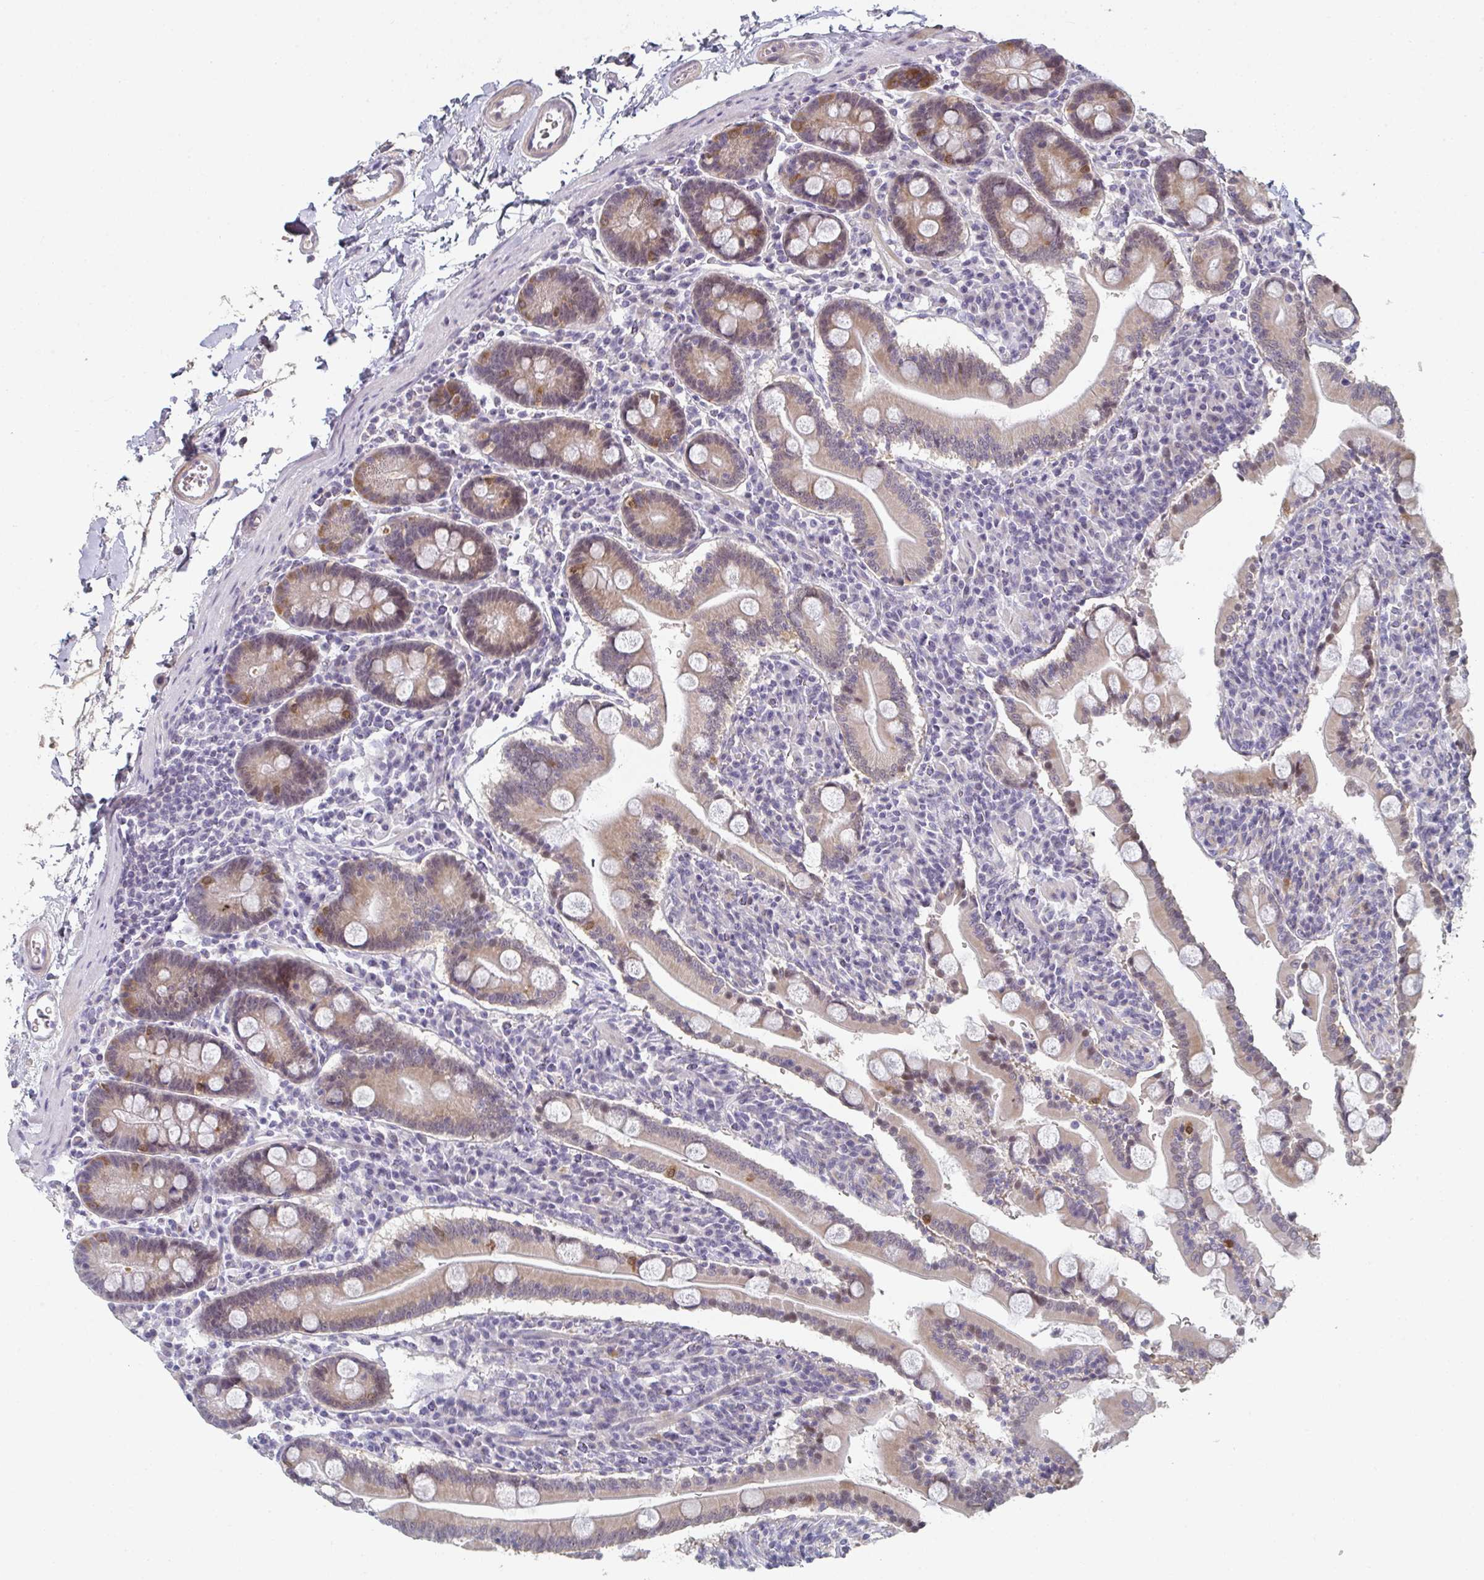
{"staining": {"intensity": "moderate", "quantity": ">75%", "location": "cytoplasmic/membranous,nuclear"}, "tissue": "duodenum", "cell_type": "Glandular cells", "image_type": "normal", "snomed": [{"axis": "morphology", "description": "Normal tissue, NOS"}, {"axis": "topography", "description": "Duodenum"}], "caption": "Immunohistochemical staining of unremarkable duodenum demonstrates moderate cytoplasmic/membranous,nuclear protein expression in approximately >75% of glandular cells. (DAB = brown stain, brightfield microscopy at high magnification).", "gene": "A1CF", "patient": {"sex": "male", "age": 35}}